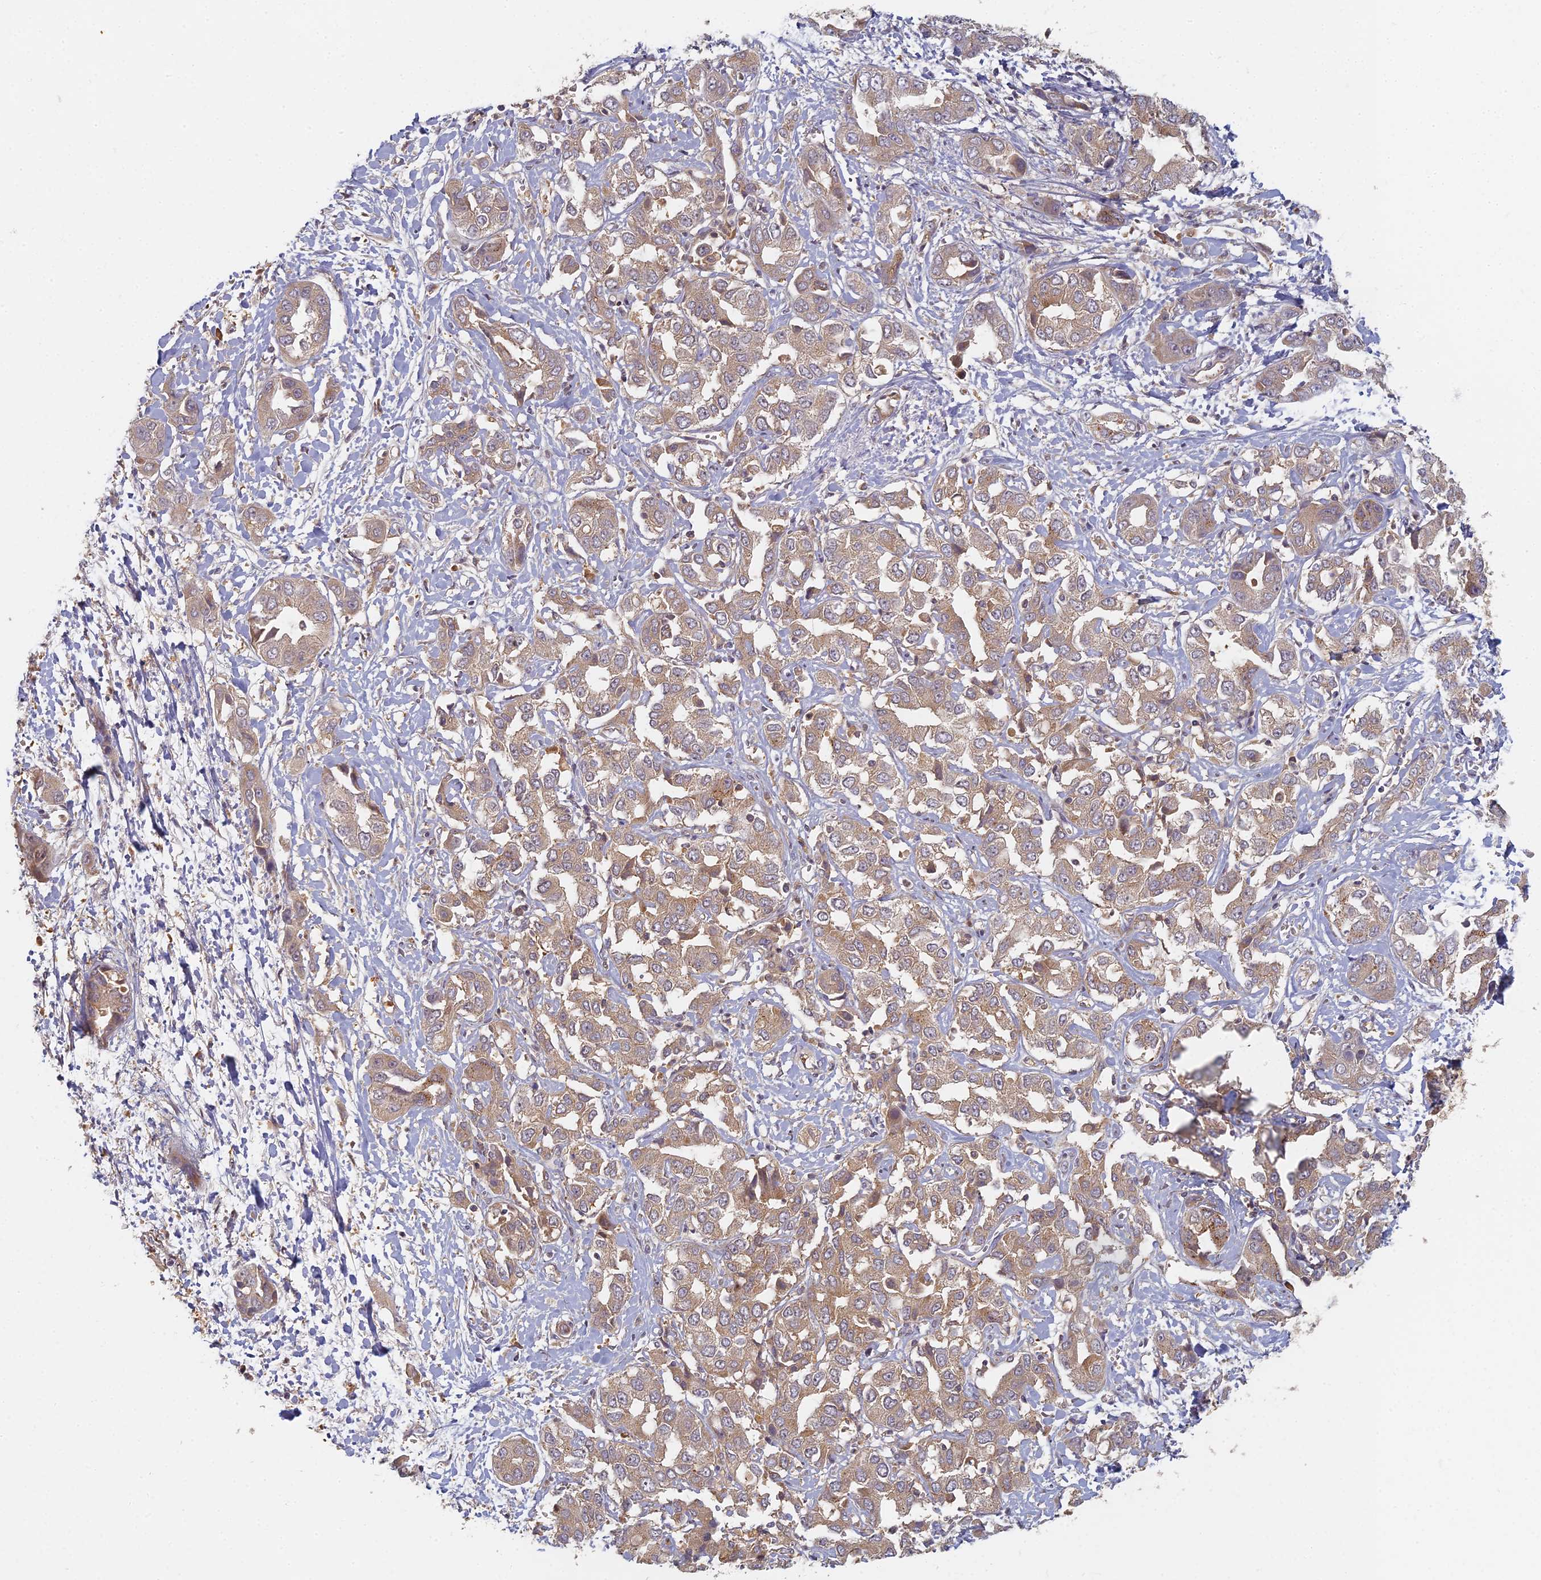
{"staining": {"intensity": "weak", "quantity": ">75%", "location": "cytoplasmic/membranous"}, "tissue": "liver cancer", "cell_type": "Tumor cells", "image_type": "cancer", "snomed": [{"axis": "morphology", "description": "Cholangiocarcinoma"}, {"axis": "topography", "description": "Liver"}], "caption": "Immunohistochemistry (IHC) micrograph of human liver cancer stained for a protein (brown), which demonstrates low levels of weak cytoplasmic/membranous positivity in about >75% of tumor cells.", "gene": "INO80D", "patient": {"sex": "female", "age": 52}}